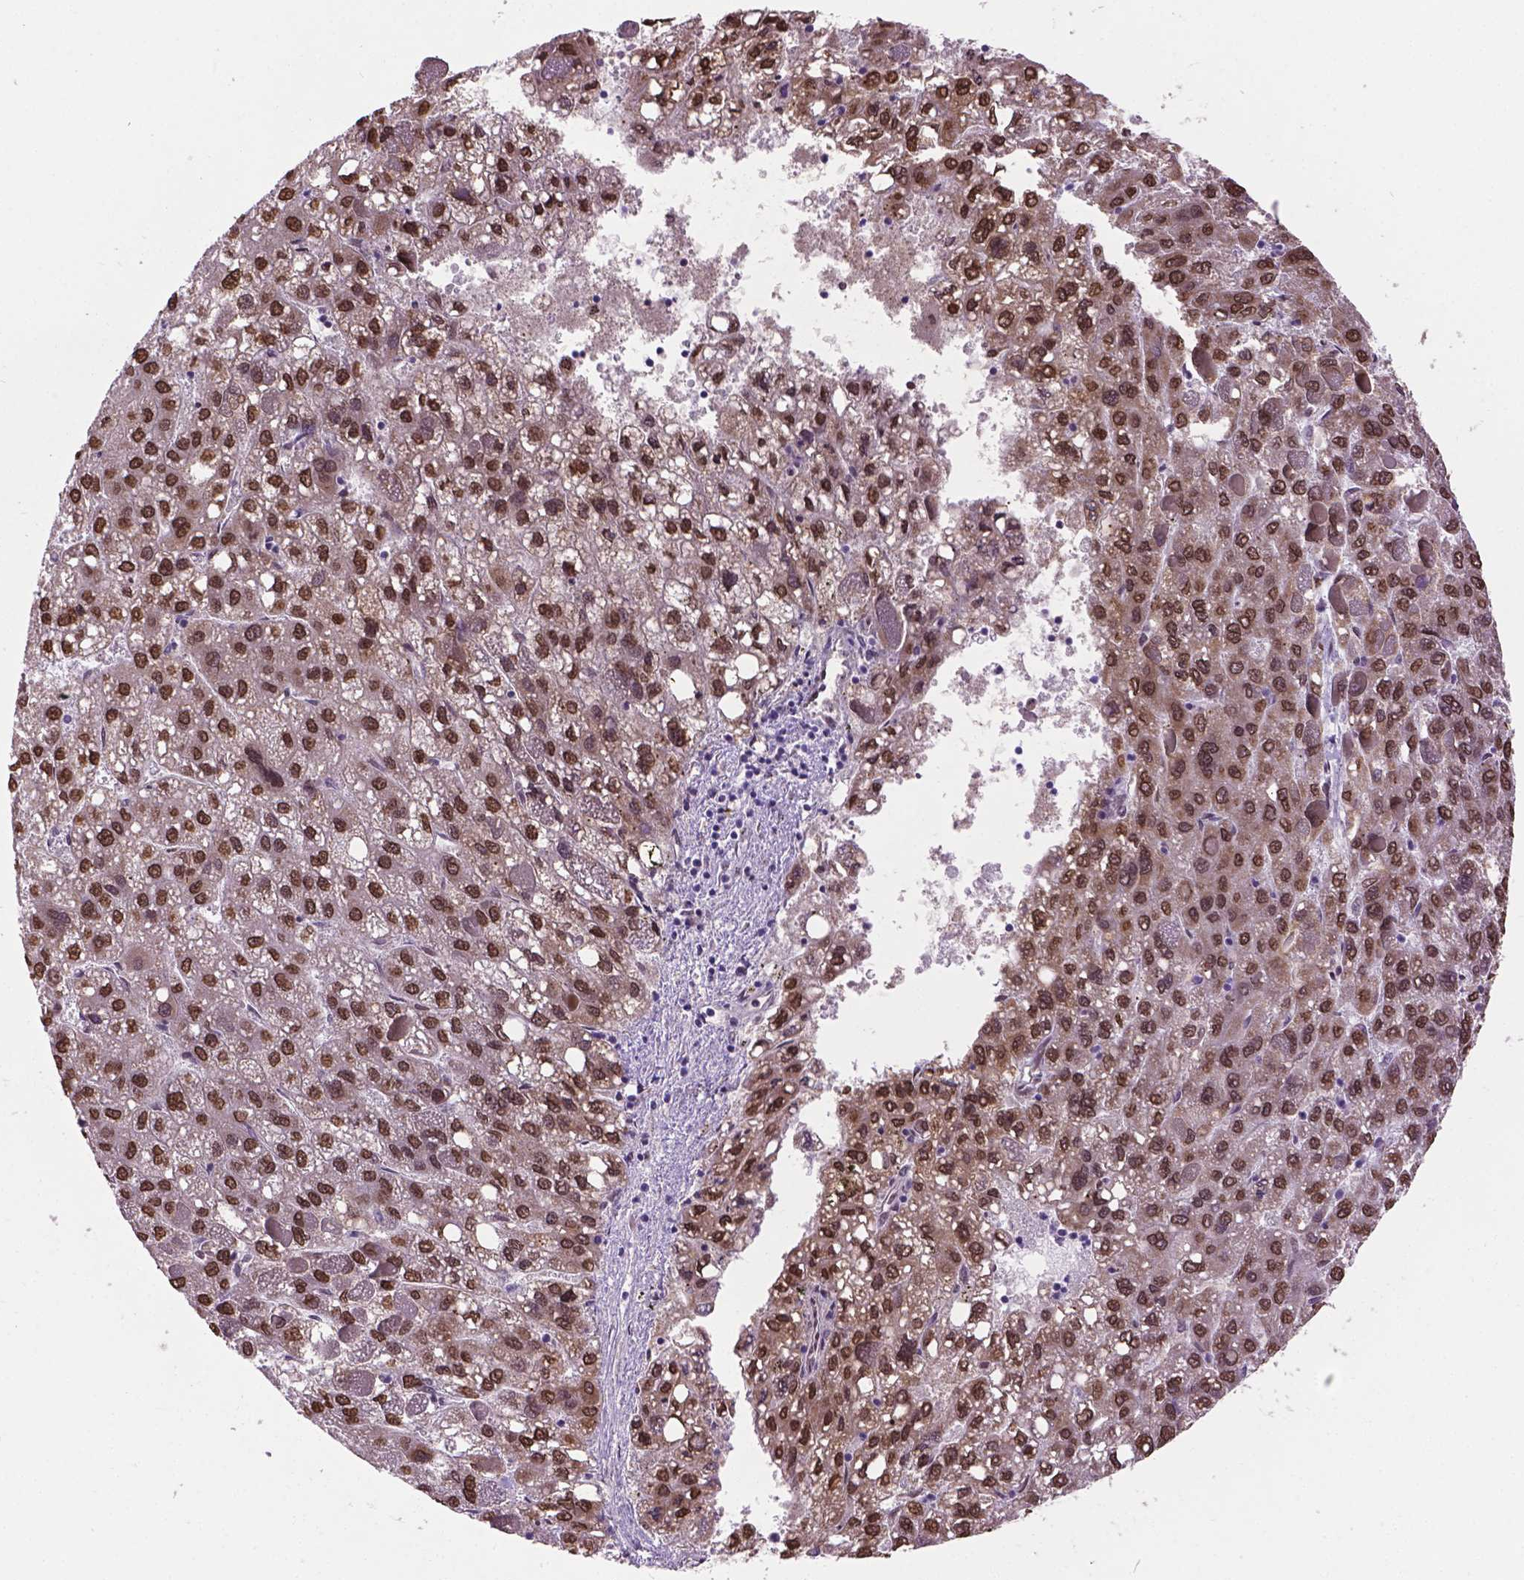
{"staining": {"intensity": "moderate", "quantity": ">75%", "location": "nuclear"}, "tissue": "liver cancer", "cell_type": "Tumor cells", "image_type": "cancer", "snomed": [{"axis": "morphology", "description": "Carcinoma, Hepatocellular, NOS"}, {"axis": "topography", "description": "Liver"}], "caption": "Human liver cancer stained for a protein (brown) displays moderate nuclear positive positivity in approximately >75% of tumor cells.", "gene": "IRF6", "patient": {"sex": "female", "age": 82}}